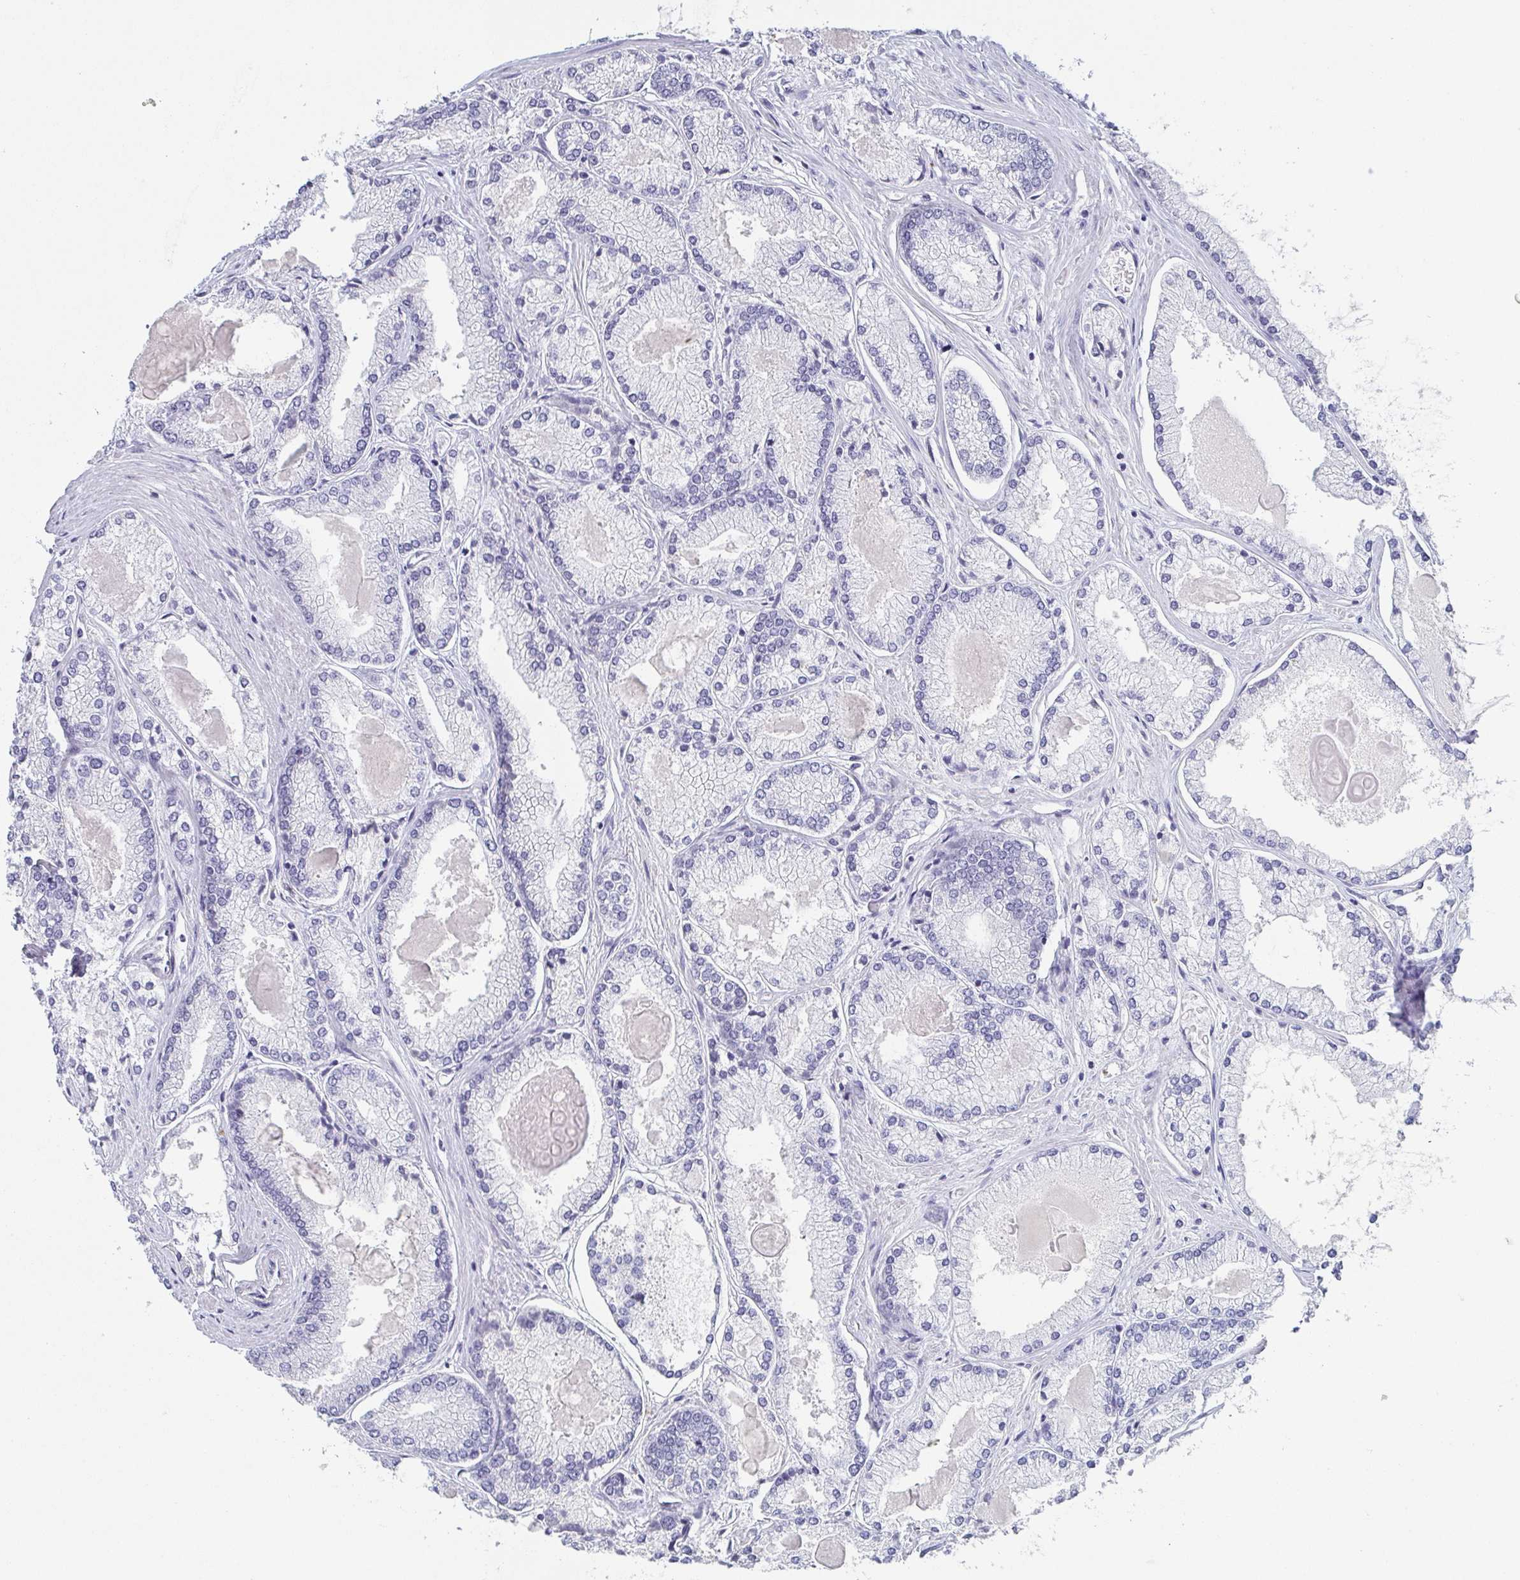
{"staining": {"intensity": "negative", "quantity": "none", "location": "none"}, "tissue": "prostate cancer", "cell_type": "Tumor cells", "image_type": "cancer", "snomed": [{"axis": "morphology", "description": "Adenocarcinoma, High grade"}, {"axis": "topography", "description": "Prostate"}], "caption": "This is a histopathology image of IHC staining of prostate cancer (adenocarcinoma (high-grade)), which shows no staining in tumor cells.", "gene": "ITLN1", "patient": {"sex": "male", "age": 68}}